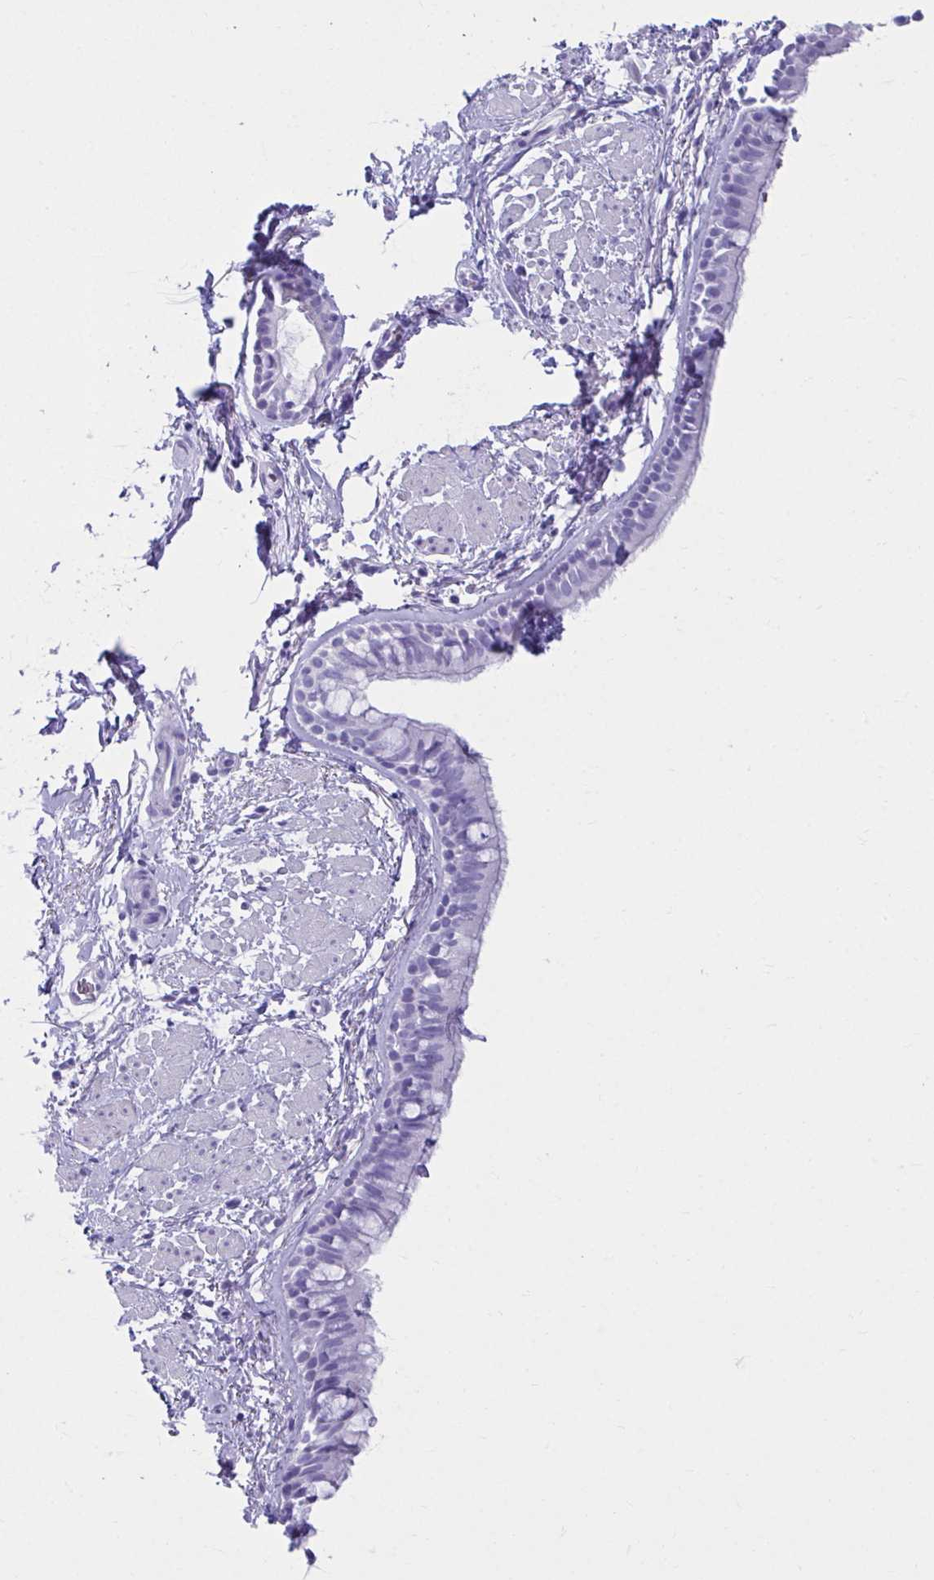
{"staining": {"intensity": "negative", "quantity": "none", "location": "none"}, "tissue": "bronchus", "cell_type": "Respiratory epithelial cells", "image_type": "normal", "snomed": [{"axis": "morphology", "description": "Normal tissue, NOS"}, {"axis": "topography", "description": "Lymph node"}, {"axis": "topography", "description": "Cartilage tissue"}, {"axis": "topography", "description": "Bronchus"}], "caption": "IHC photomicrograph of unremarkable bronchus: bronchus stained with DAB exhibits no significant protein positivity in respiratory epithelial cells.", "gene": "ATP4B", "patient": {"sex": "female", "age": 70}}